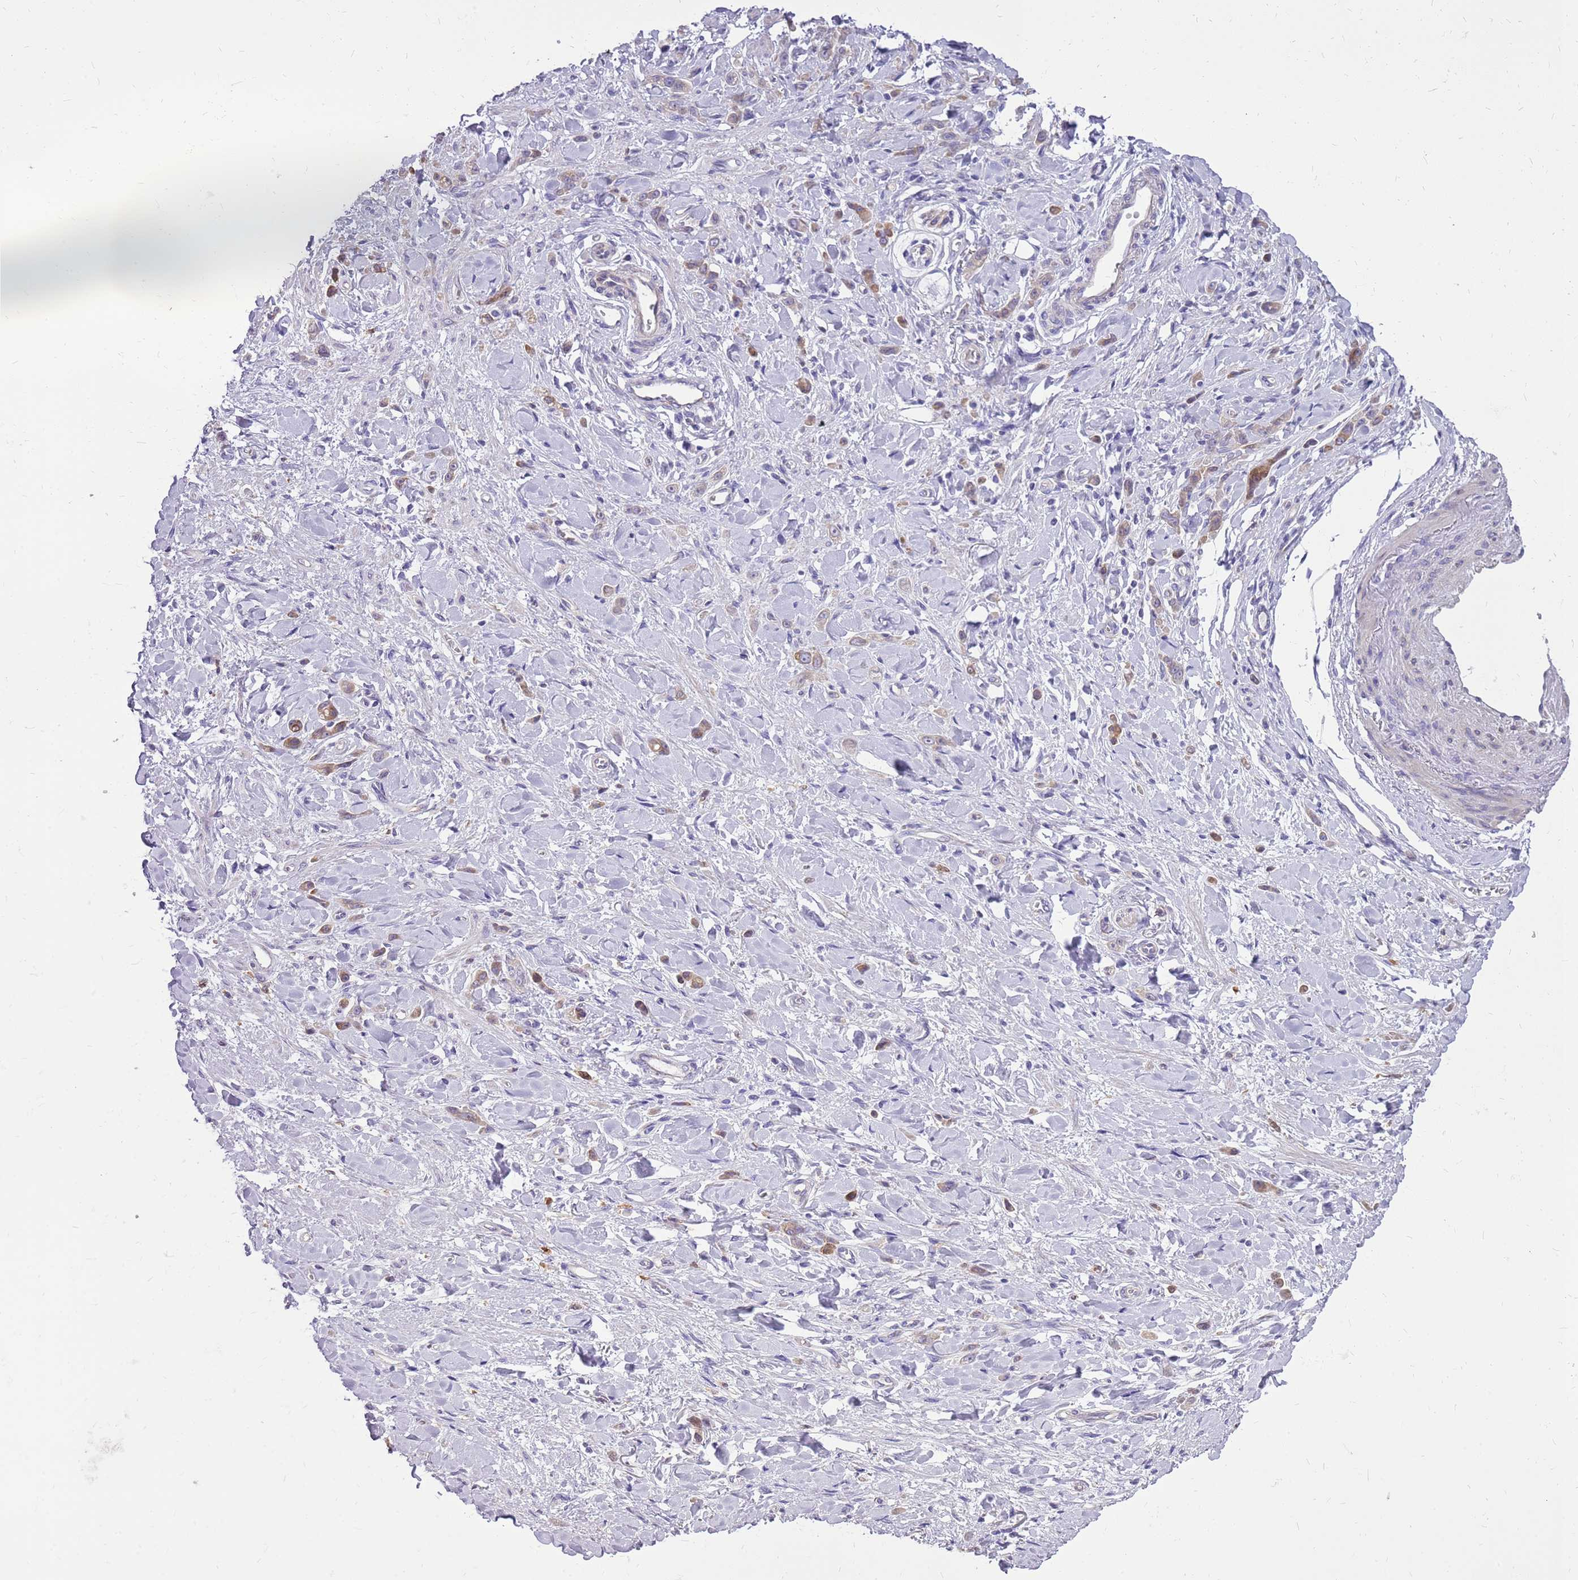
{"staining": {"intensity": "weak", "quantity": "25%-75%", "location": "cytoplasmic/membranous"}, "tissue": "stomach cancer", "cell_type": "Tumor cells", "image_type": "cancer", "snomed": [{"axis": "morphology", "description": "Normal tissue, NOS"}, {"axis": "morphology", "description": "Adenocarcinoma, NOS"}, {"axis": "topography", "description": "Stomach"}], "caption": "Stomach cancer (adenocarcinoma) stained with a protein marker demonstrates weak staining in tumor cells.", "gene": "WDR90", "patient": {"sex": "male", "age": 82}}